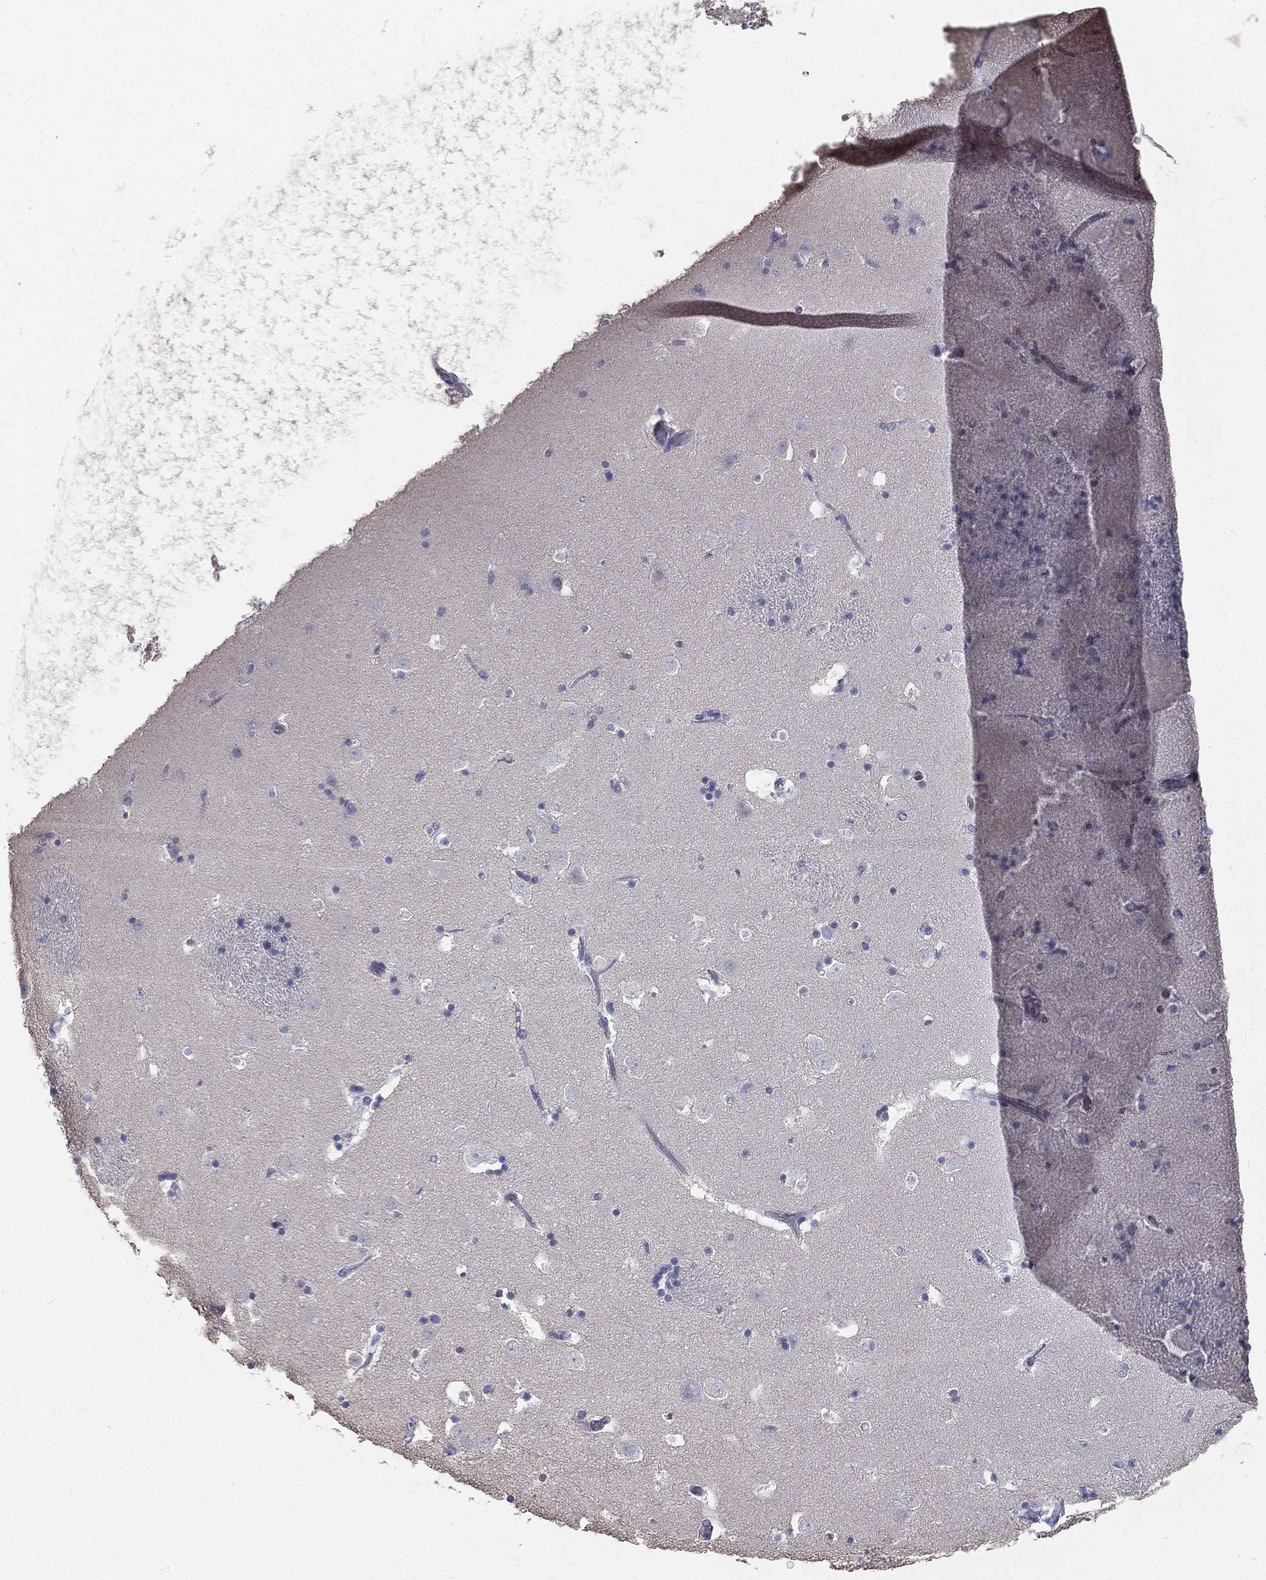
{"staining": {"intensity": "negative", "quantity": "none", "location": "none"}, "tissue": "caudate", "cell_type": "Glial cells", "image_type": "normal", "snomed": [{"axis": "morphology", "description": "Normal tissue, NOS"}, {"axis": "topography", "description": "Lateral ventricle wall"}], "caption": "Protein analysis of unremarkable caudate displays no significant positivity in glial cells.", "gene": "MUC13", "patient": {"sex": "female", "age": 42}}